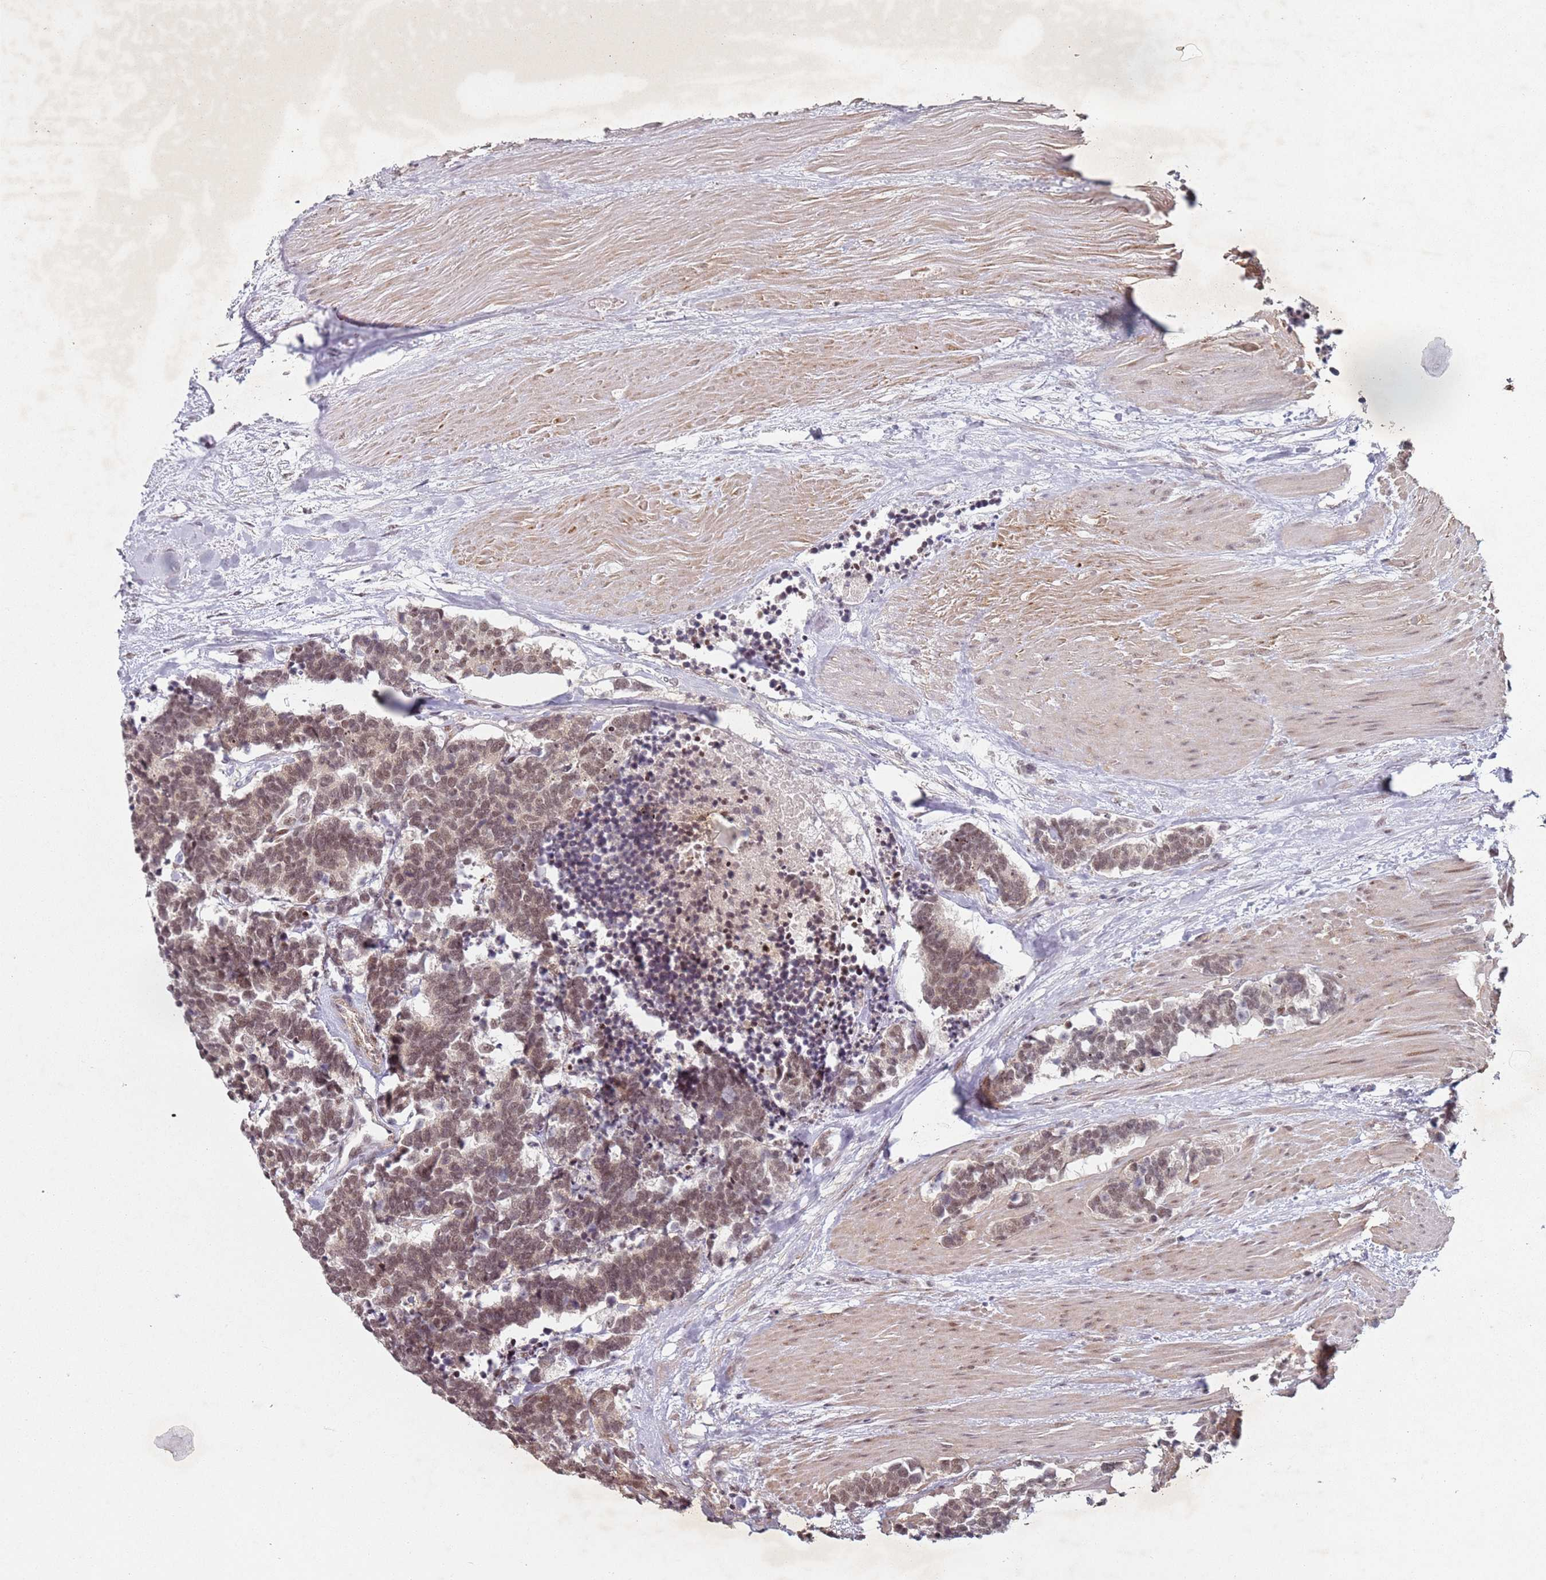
{"staining": {"intensity": "moderate", "quantity": ">75%", "location": "cytoplasmic/membranous,nuclear"}, "tissue": "carcinoid", "cell_type": "Tumor cells", "image_type": "cancer", "snomed": [{"axis": "morphology", "description": "Carcinoma, NOS"}, {"axis": "morphology", "description": "Carcinoid, malignant, NOS"}, {"axis": "topography", "description": "Urinary bladder"}], "caption": "IHC (DAB) staining of human carcinoid reveals moderate cytoplasmic/membranous and nuclear protein staining in about >75% of tumor cells.", "gene": "ATF6B", "patient": {"sex": "male", "age": 57}}